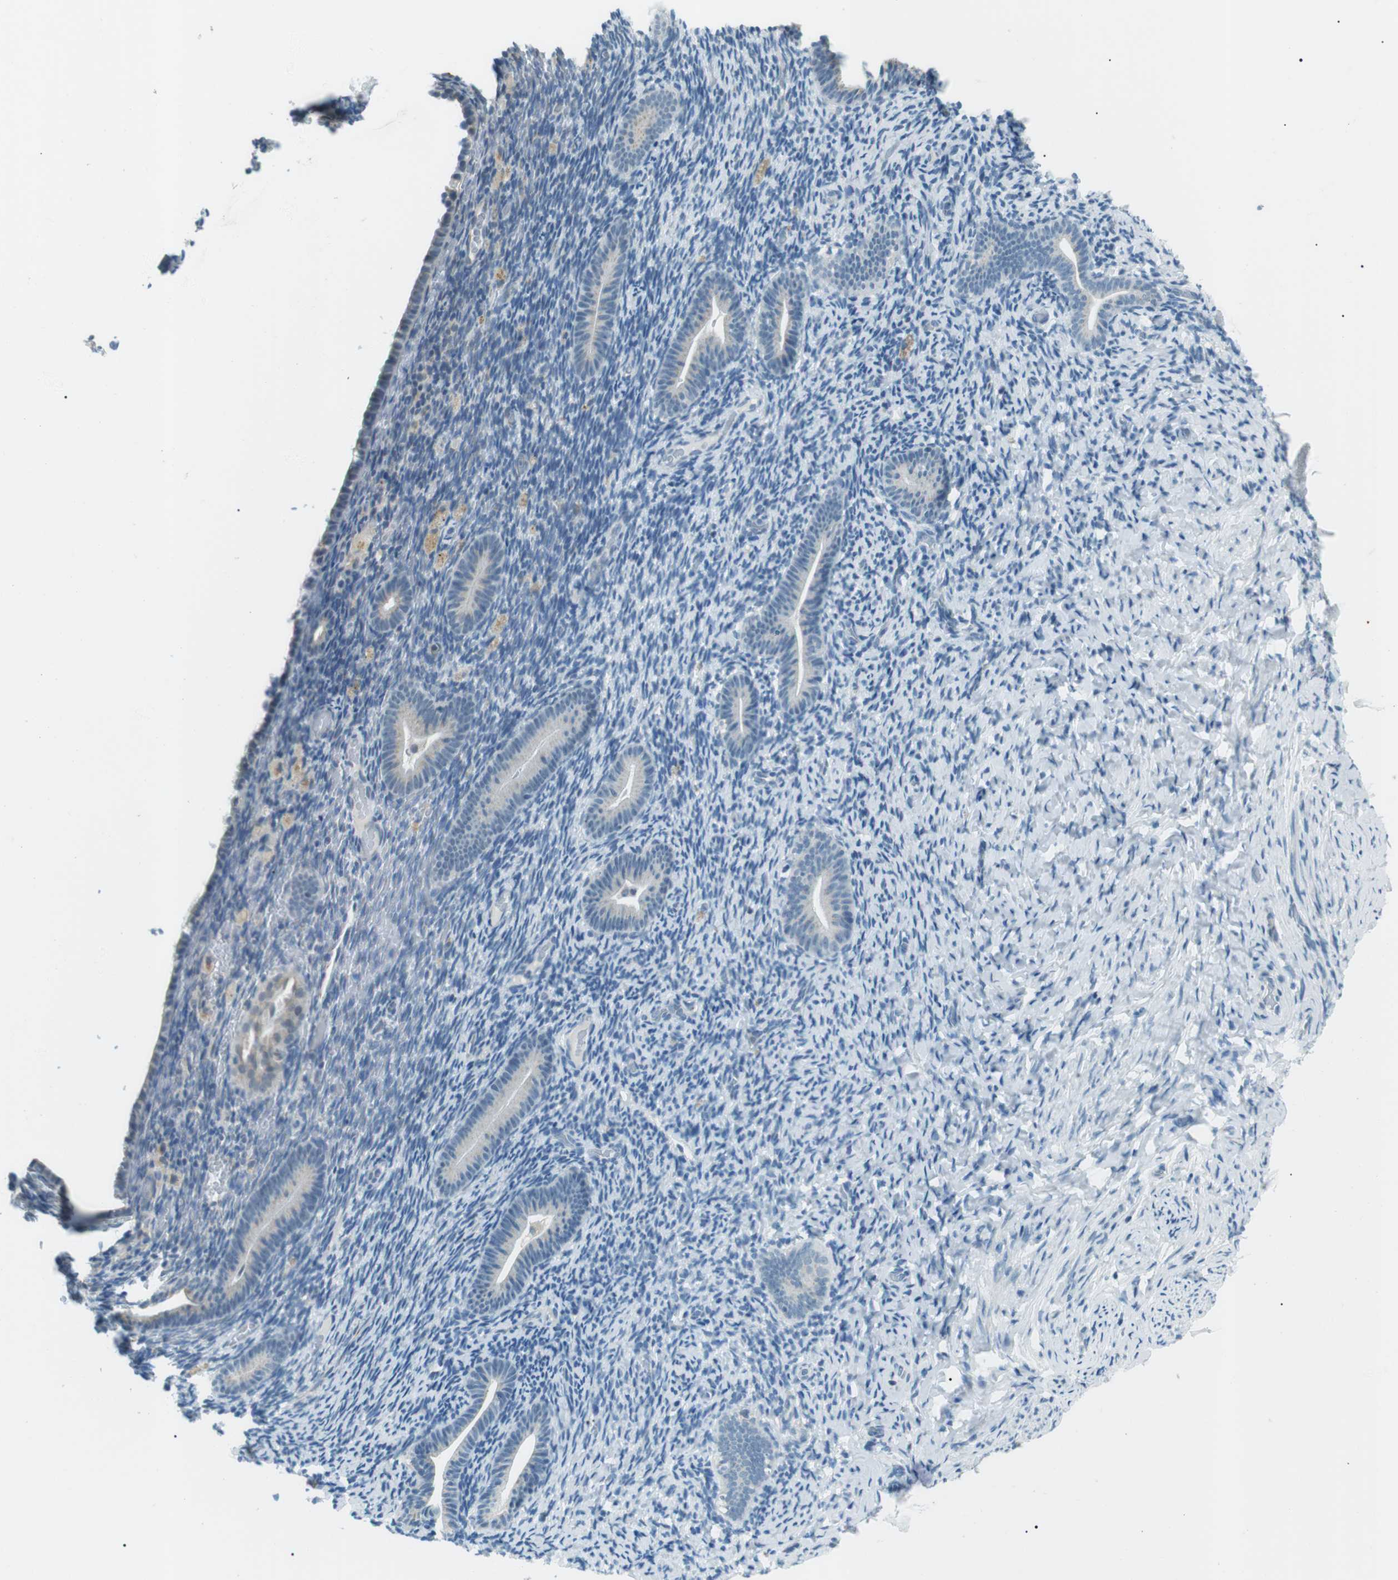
{"staining": {"intensity": "negative", "quantity": "none", "location": "none"}, "tissue": "endometrium", "cell_type": "Cells in endometrial stroma", "image_type": "normal", "snomed": [{"axis": "morphology", "description": "Normal tissue, NOS"}, {"axis": "topography", "description": "Endometrium"}], "caption": "DAB immunohistochemical staining of normal endometrium exhibits no significant staining in cells in endometrial stroma. (Brightfield microscopy of DAB immunohistochemistry at high magnification).", "gene": "ENSG00000289724", "patient": {"sex": "female", "age": 51}}